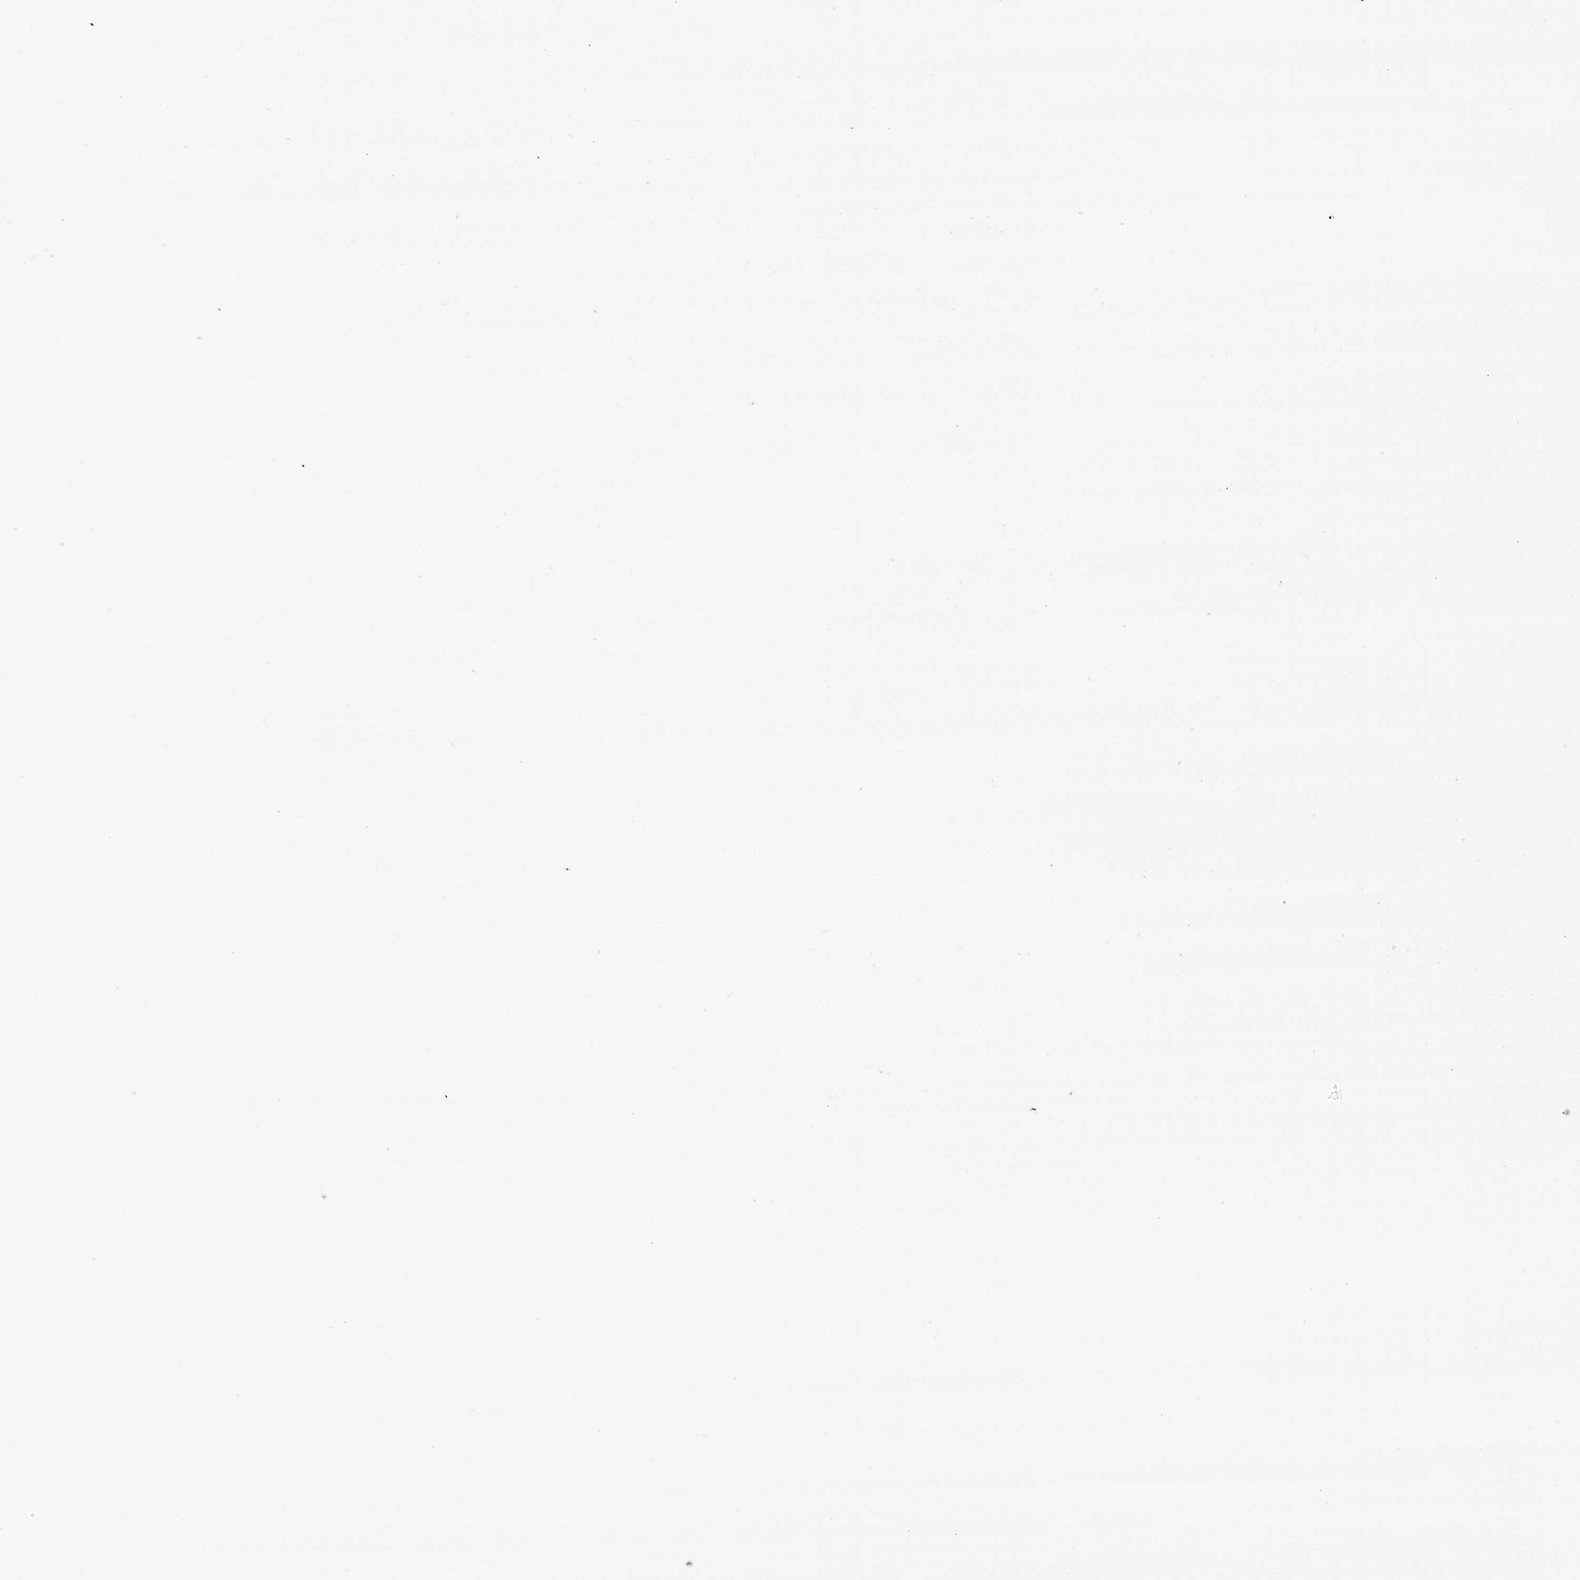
{"staining": {"intensity": "moderate", "quantity": "25%-75%", "location": "cytoplasmic/membranous"}, "tissue": "glioma", "cell_type": "Tumor cells", "image_type": "cancer", "snomed": [{"axis": "morphology", "description": "Glioma, malignant, High grade"}, {"axis": "topography", "description": "Brain"}], "caption": "Tumor cells show moderate cytoplasmic/membranous staining in about 25%-75% of cells in malignant glioma (high-grade). Using DAB (brown) and hematoxylin (blue) stains, captured at high magnification using brightfield microscopy.", "gene": "POLR3GL", "patient": {"sex": "female", "age": 57}}